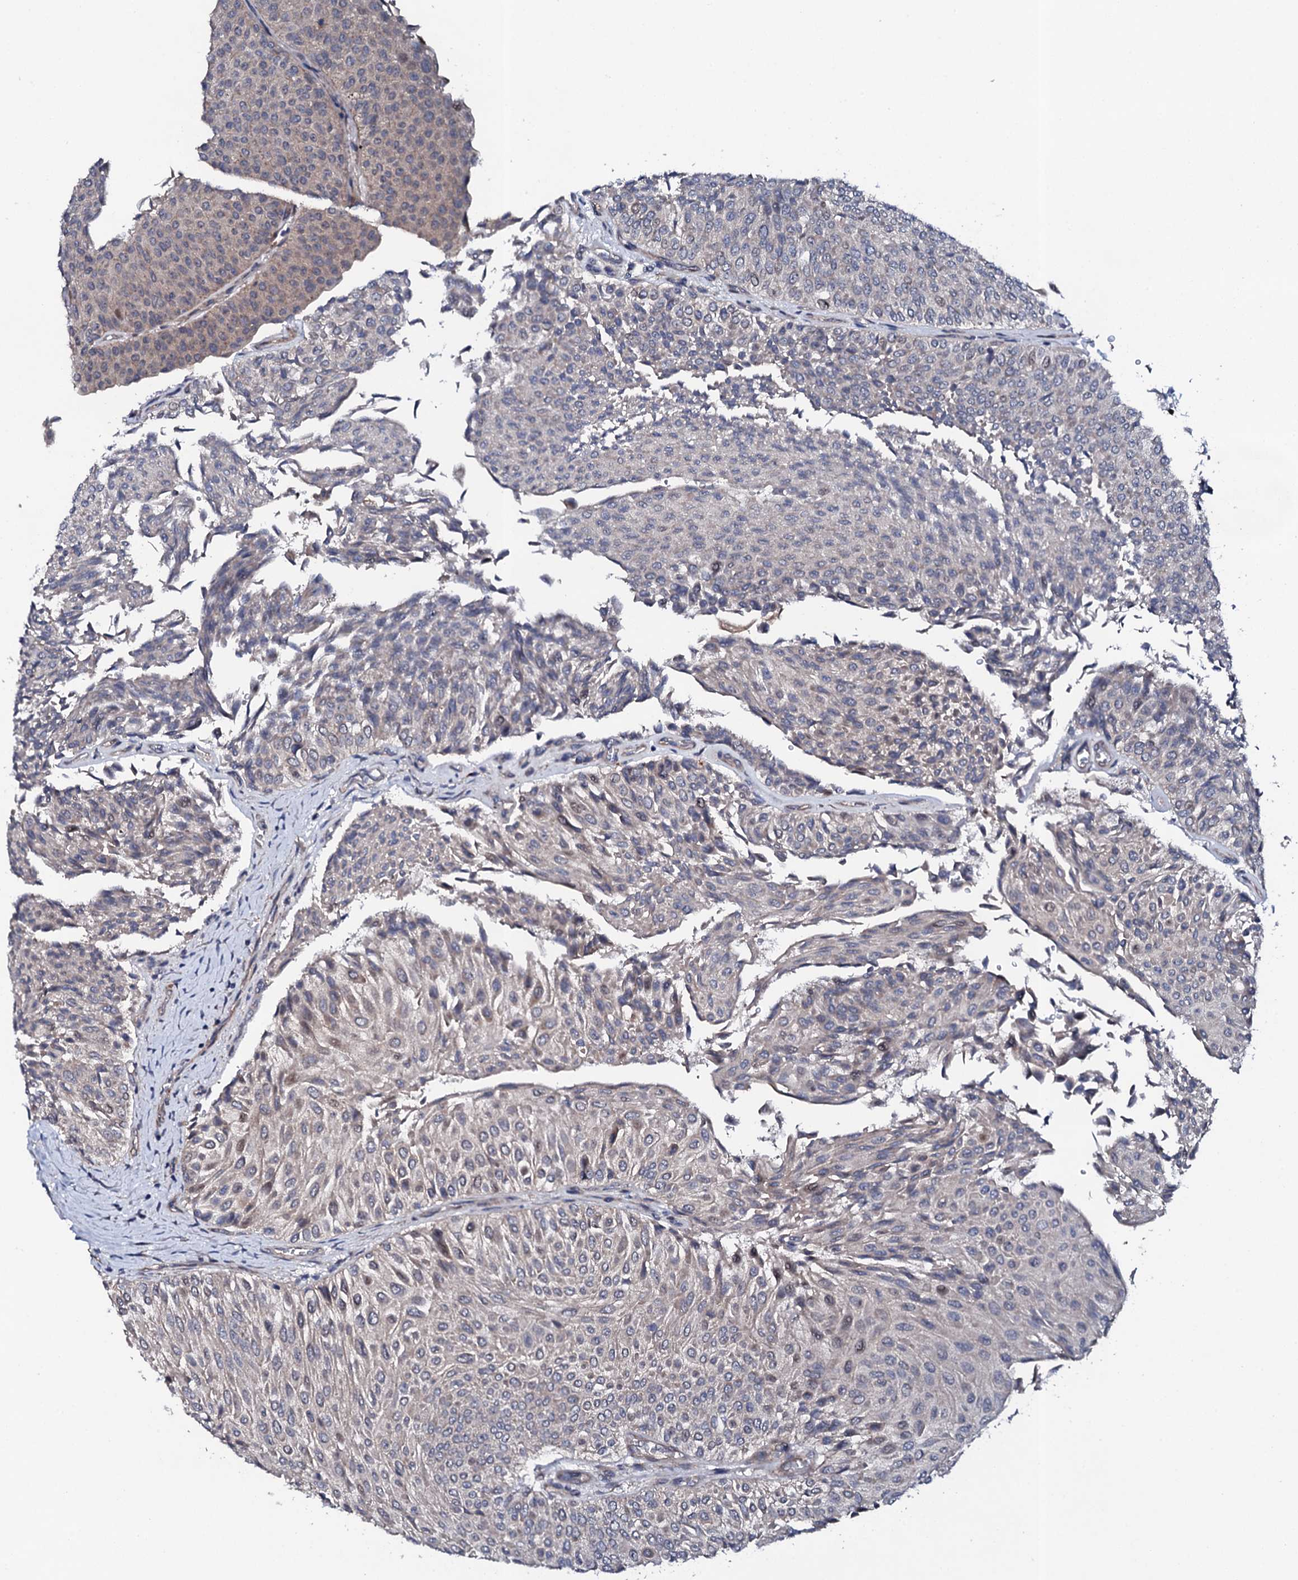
{"staining": {"intensity": "negative", "quantity": "none", "location": "none"}, "tissue": "urothelial cancer", "cell_type": "Tumor cells", "image_type": "cancer", "snomed": [{"axis": "morphology", "description": "Urothelial carcinoma, Low grade"}, {"axis": "topography", "description": "Urinary bladder"}], "caption": "High magnification brightfield microscopy of low-grade urothelial carcinoma stained with DAB (brown) and counterstained with hematoxylin (blue): tumor cells show no significant positivity.", "gene": "CIAO2A", "patient": {"sex": "male", "age": 78}}